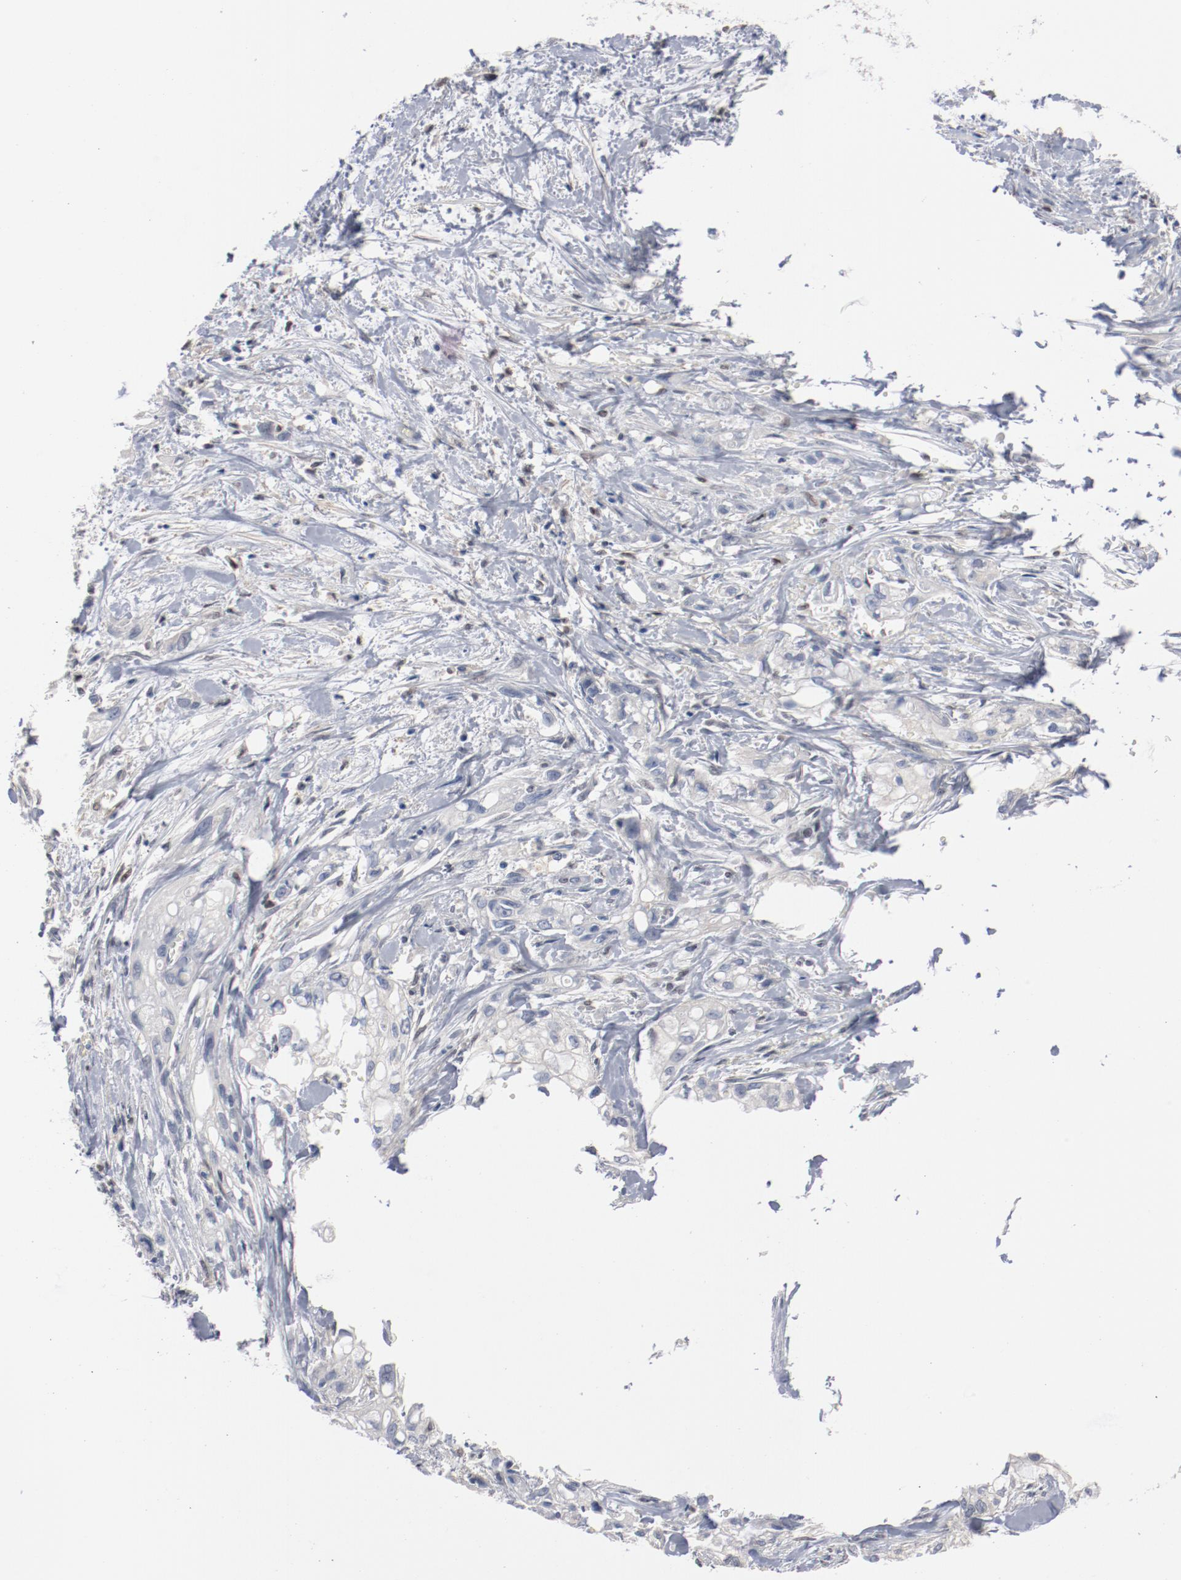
{"staining": {"intensity": "negative", "quantity": "none", "location": "none"}, "tissue": "pancreatic cancer", "cell_type": "Tumor cells", "image_type": "cancer", "snomed": [{"axis": "morphology", "description": "Normal tissue, NOS"}, {"axis": "topography", "description": "Pancreas"}], "caption": "Human pancreatic cancer stained for a protein using IHC displays no staining in tumor cells.", "gene": "ZEB2", "patient": {"sex": "male", "age": 42}}